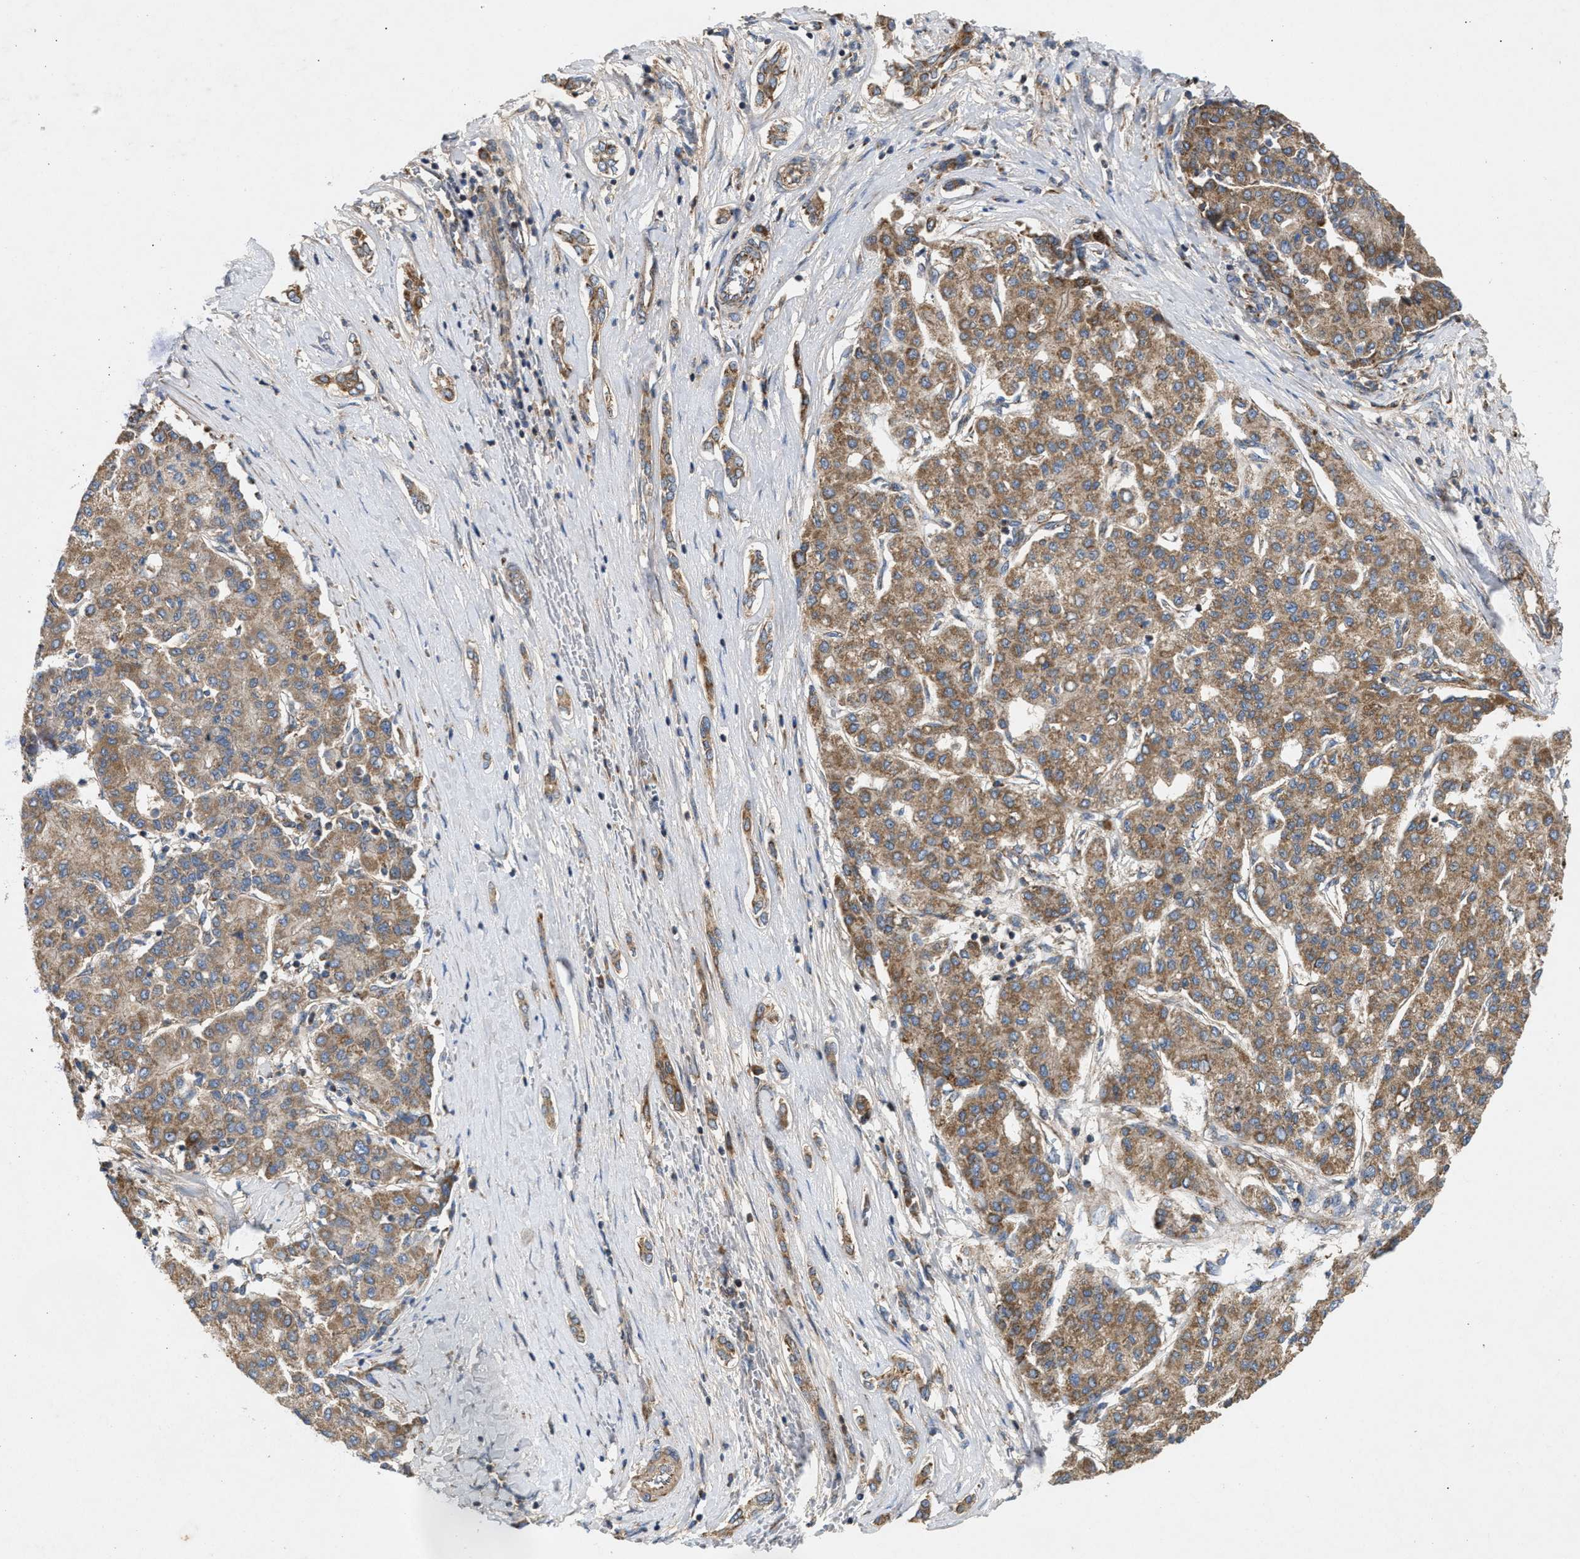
{"staining": {"intensity": "moderate", "quantity": ">75%", "location": "cytoplasmic/membranous"}, "tissue": "liver cancer", "cell_type": "Tumor cells", "image_type": "cancer", "snomed": [{"axis": "morphology", "description": "Carcinoma, Hepatocellular, NOS"}, {"axis": "topography", "description": "Liver"}], "caption": "About >75% of tumor cells in liver cancer (hepatocellular carcinoma) demonstrate moderate cytoplasmic/membranous protein staining as visualized by brown immunohistochemical staining.", "gene": "TACO1", "patient": {"sex": "male", "age": 65}}